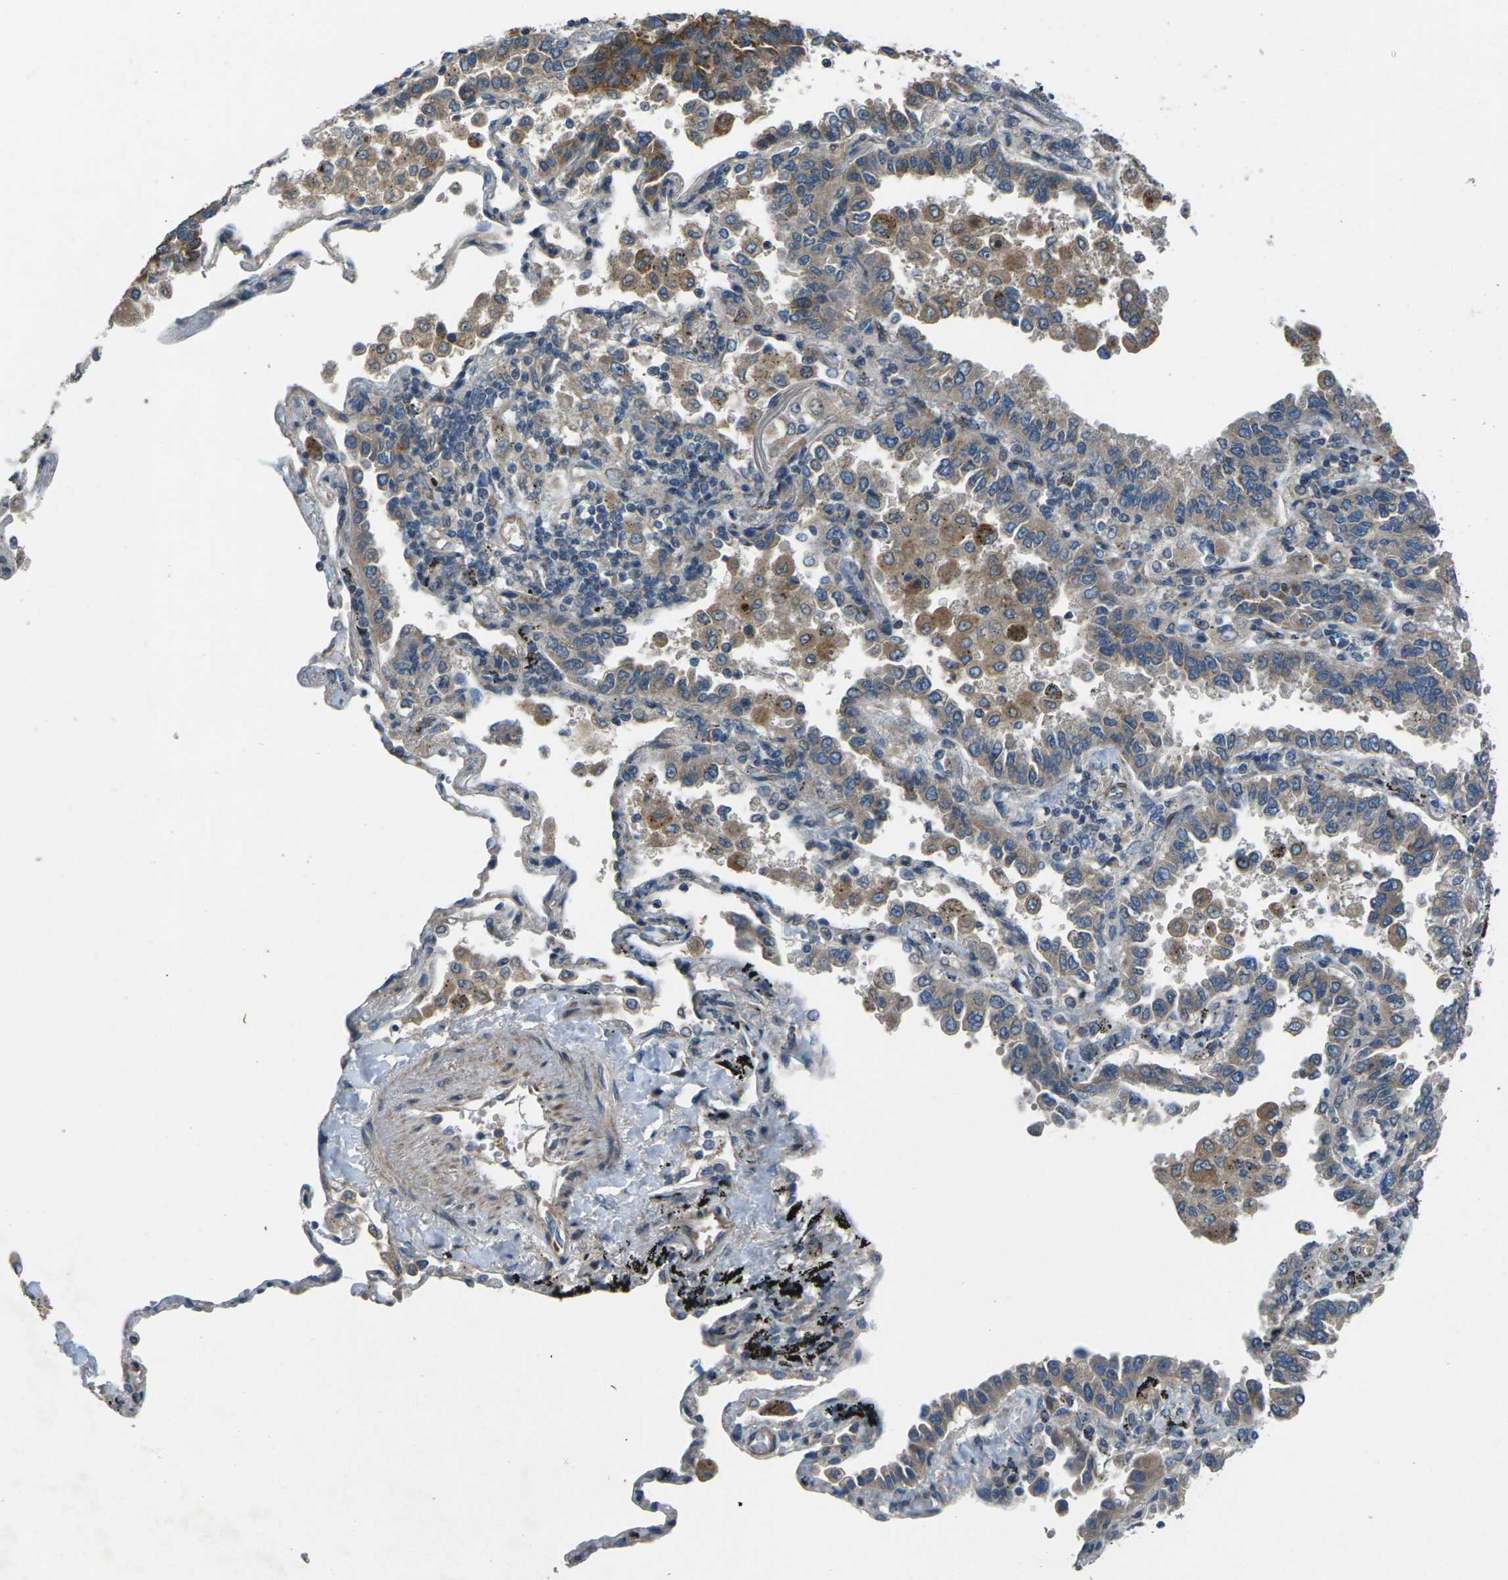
{"staining": {"intensity": "moderate", "quantity": ">75%", "location": "cytoplasmic/membranous"}, "tissue": "lung cancer", "cell_type": "Tumor cells", "image_type": "cancer", "snomed": [{"axis": "morphology", "description": "Normal tissue, NOS"}, {"axis": "morphology", "description": "Adenocarcinoma, NOS"}, {"axis": "topography", "description": "Lung"}], "caption": "This is a micrograph of immunohistochemistry staining of lung adenocarcinoma, which shows moderate staining in the cytoplasmic/membranous of tumor cells.", "gene": "EDNRA", "patient": {"sex": "male", "age": 59}}